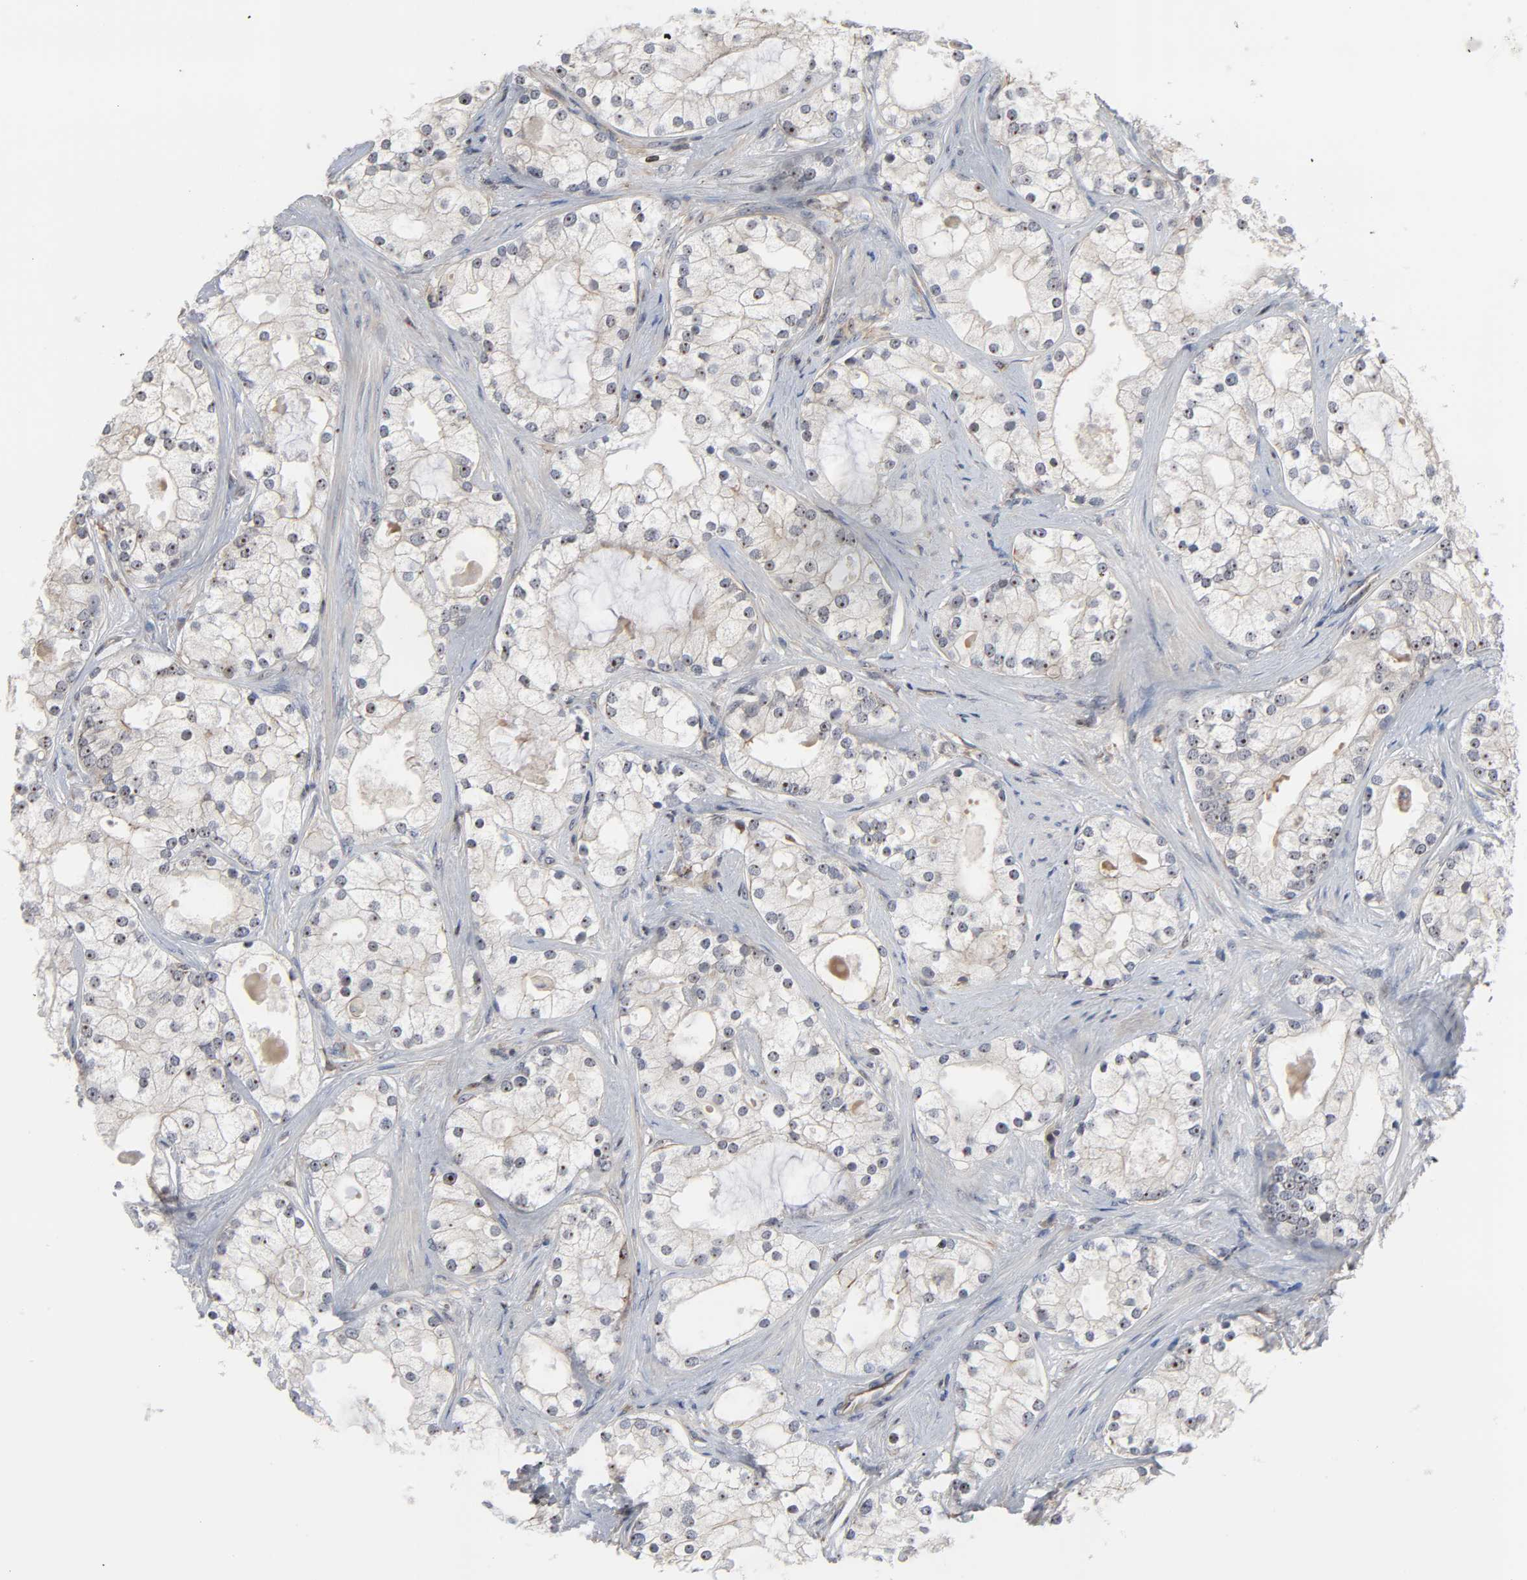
{"staining": {"intensity": "weak", "quantity": "<25%", "location": "cytoplasmic/membranous,nuclear"}, "tissue": "prostate cancer", "cell_type": "Tumor cells", "image_type": "cancer", "snomed": [{"axis": "morphology", "description": "Adenocarcinoma, Low grade"}, {"axis": "topography", "description": "Prostate"}], "caption": "Immunohistochemical staining of prostate low-grade adenocarcinoma exhibits no significant staining in tumor cells.", "gene": "DDX10", "patient": {"sex": "male", "age": 58}}